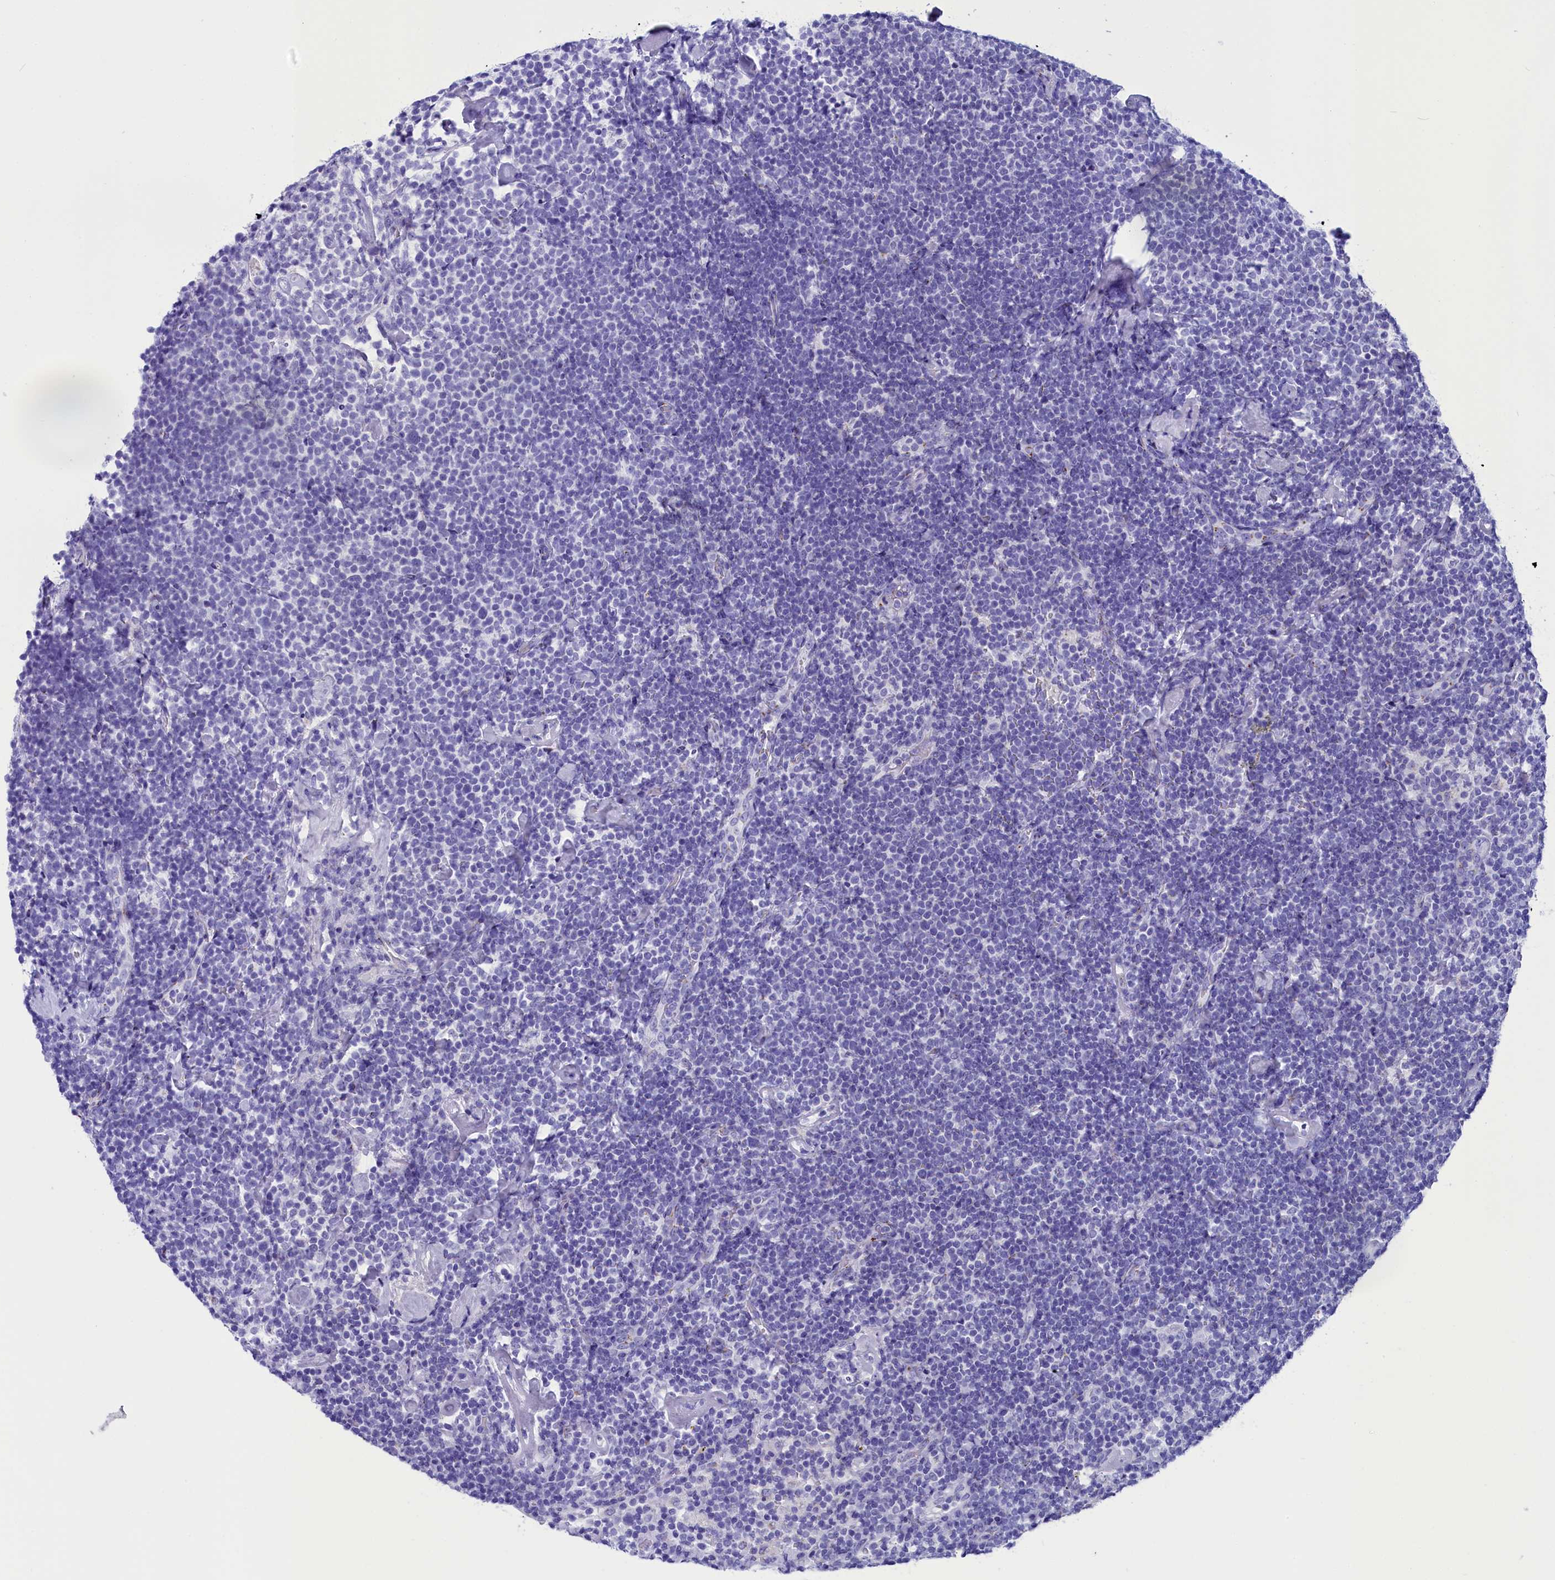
{"staining": {"intensity": "negative", "quantity": "none", "location": "none"}, "tissue": "lymphoma", "cell_type": "Tumor cells", "image_type": "cancer", "snomed": [{"axis": "morphology", "description": "Malignant lymphoma, non-Hodgkin's type, High grade"}, {"axis": "topography", "description": "Lymph node"}], "caption": "Immunohistochemistry (IHC) of high-grade malignant lymphoma, non-Hodgkin's type demonstrates no expression in tumor cells. Brightfield microscopy of immunohistochemistry (IHC) stained with DAB (brown) and hematoxylin (blue), captured at high magnification.", "gene": "AP3B2", "patient": {"sex": "male", "age": 61}}